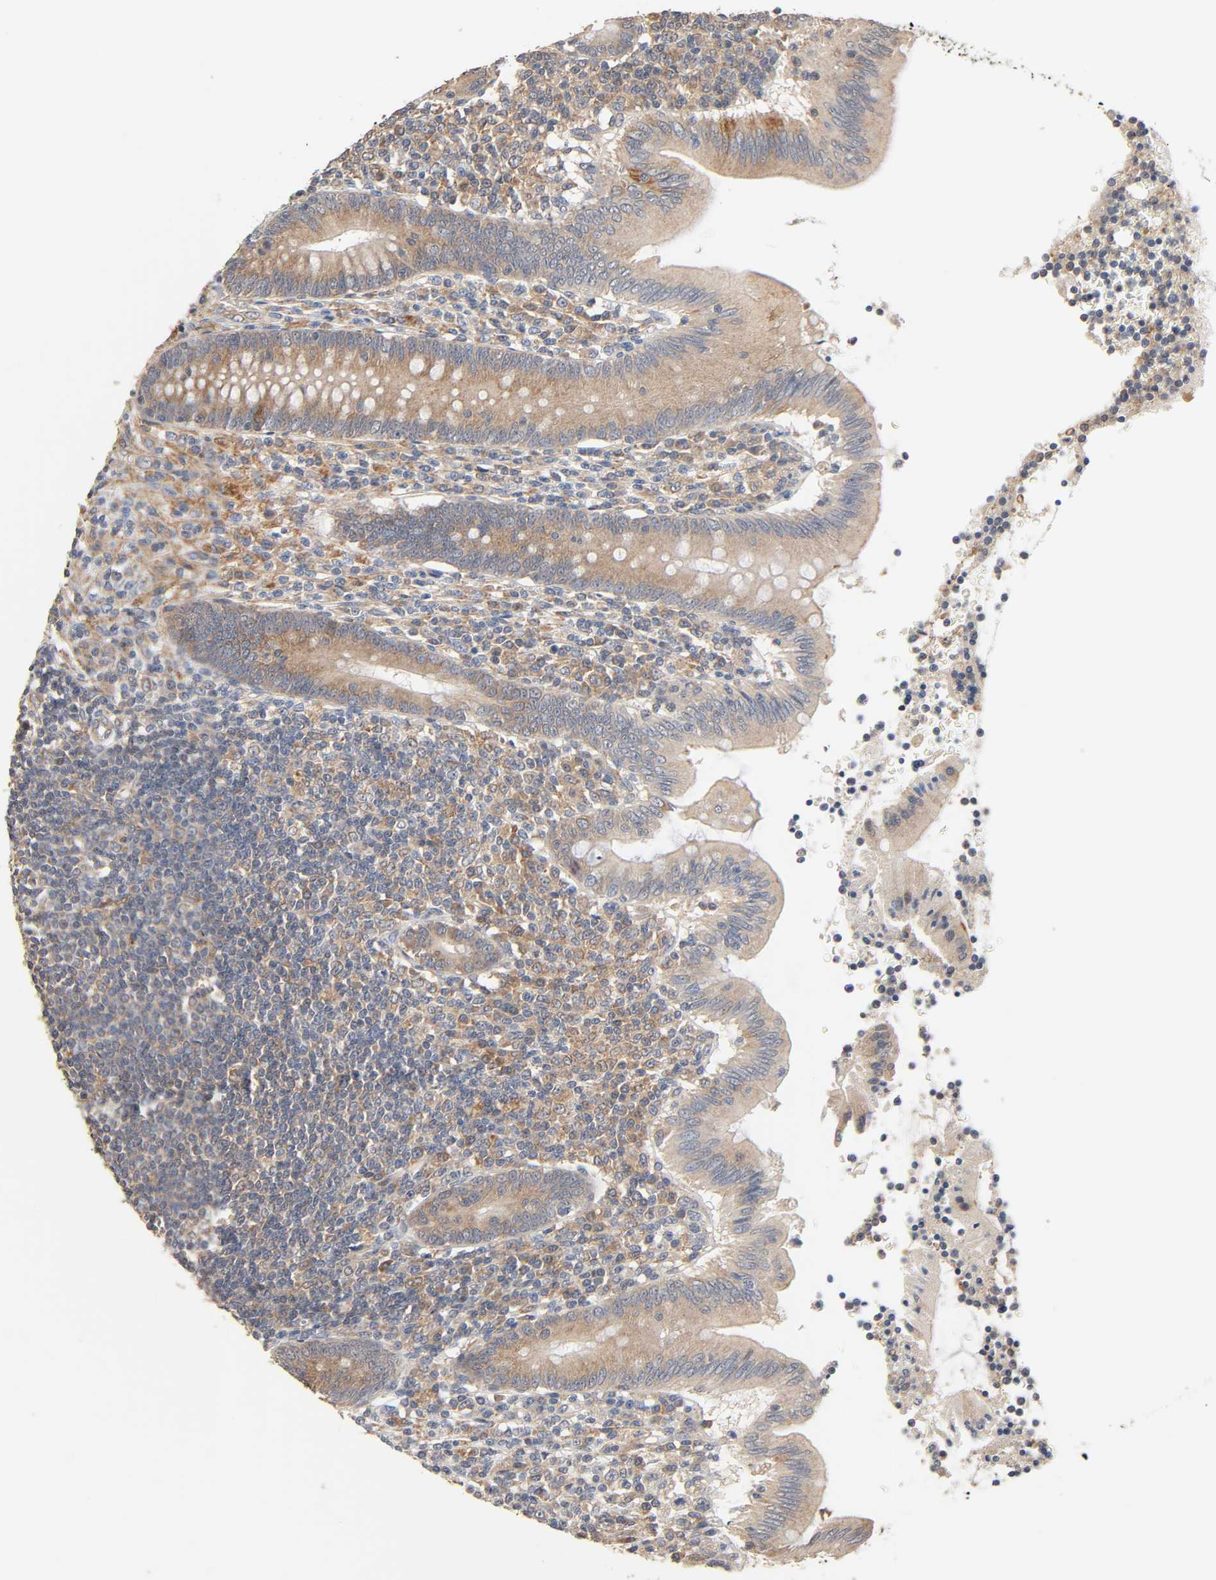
{"staining": {"intensity": "moderate", "quantity": ">75%", "location": "cytoplasmic/membranous"}, "tissue": "appendix", "cell_type": "Glandular cells", "image_type": "normal", "snomed": [{"axis": "morphology", "description": "Normal tissue, NOS"}, {"axis": "morphology", "description": "Inflammation, NOS"}, {"axis": "topography", "description": "Appendix"}], "caption": "Protein expression analysis of normal appendix shows moderate cytoplasmic/membranous positivity in about >75% of glandular cells.", "gene": "NEMF", "patient": {"sex": "male", "age": 46}}